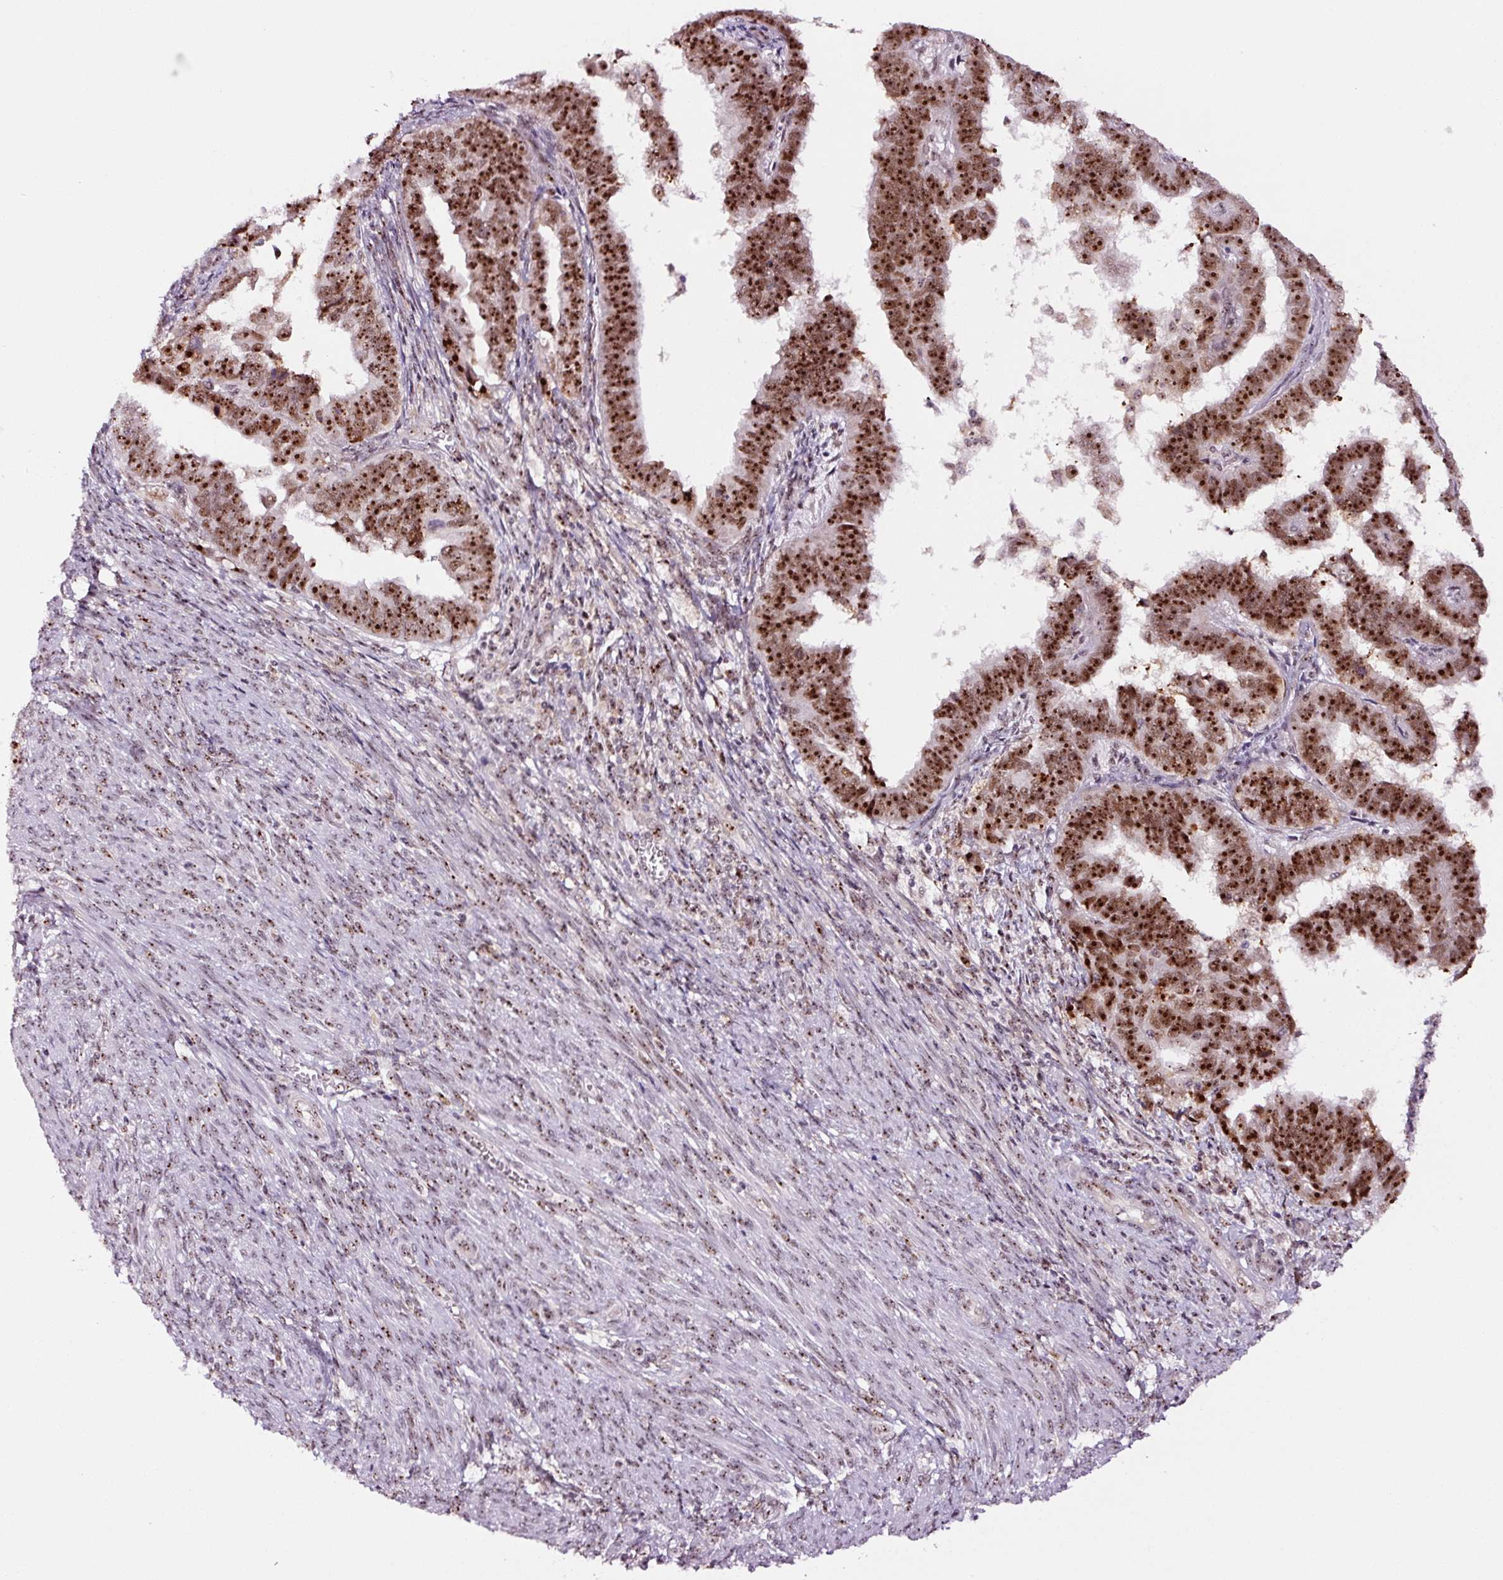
{"staining": {"intensity": "strong", "quantity": ">75%", "location": "nuclear"}, "tissue": "endometrial cancer", "cell_type": "Tumor cells", "image_type": "cancer", "snomed": [{"axis": "morphology", "description": "Adenocarcinoma, NOS"}, {"axis": "topography", "description": "Endometrium"}], "caption": "Brown immunohistochemical staining in endometrial cancer (adenocarcinoma) demonstrates strong nuclear positivity in approximately >75% of tumor cells. The protein of interest is stained brown, and the nuclei are stained in blue (DAB (3,3'-diaminobenzidine) IHC with brightfield microscopy, high magnification).", "gene": "GNL3", "patient": {"sex": "female", "age": 75}}